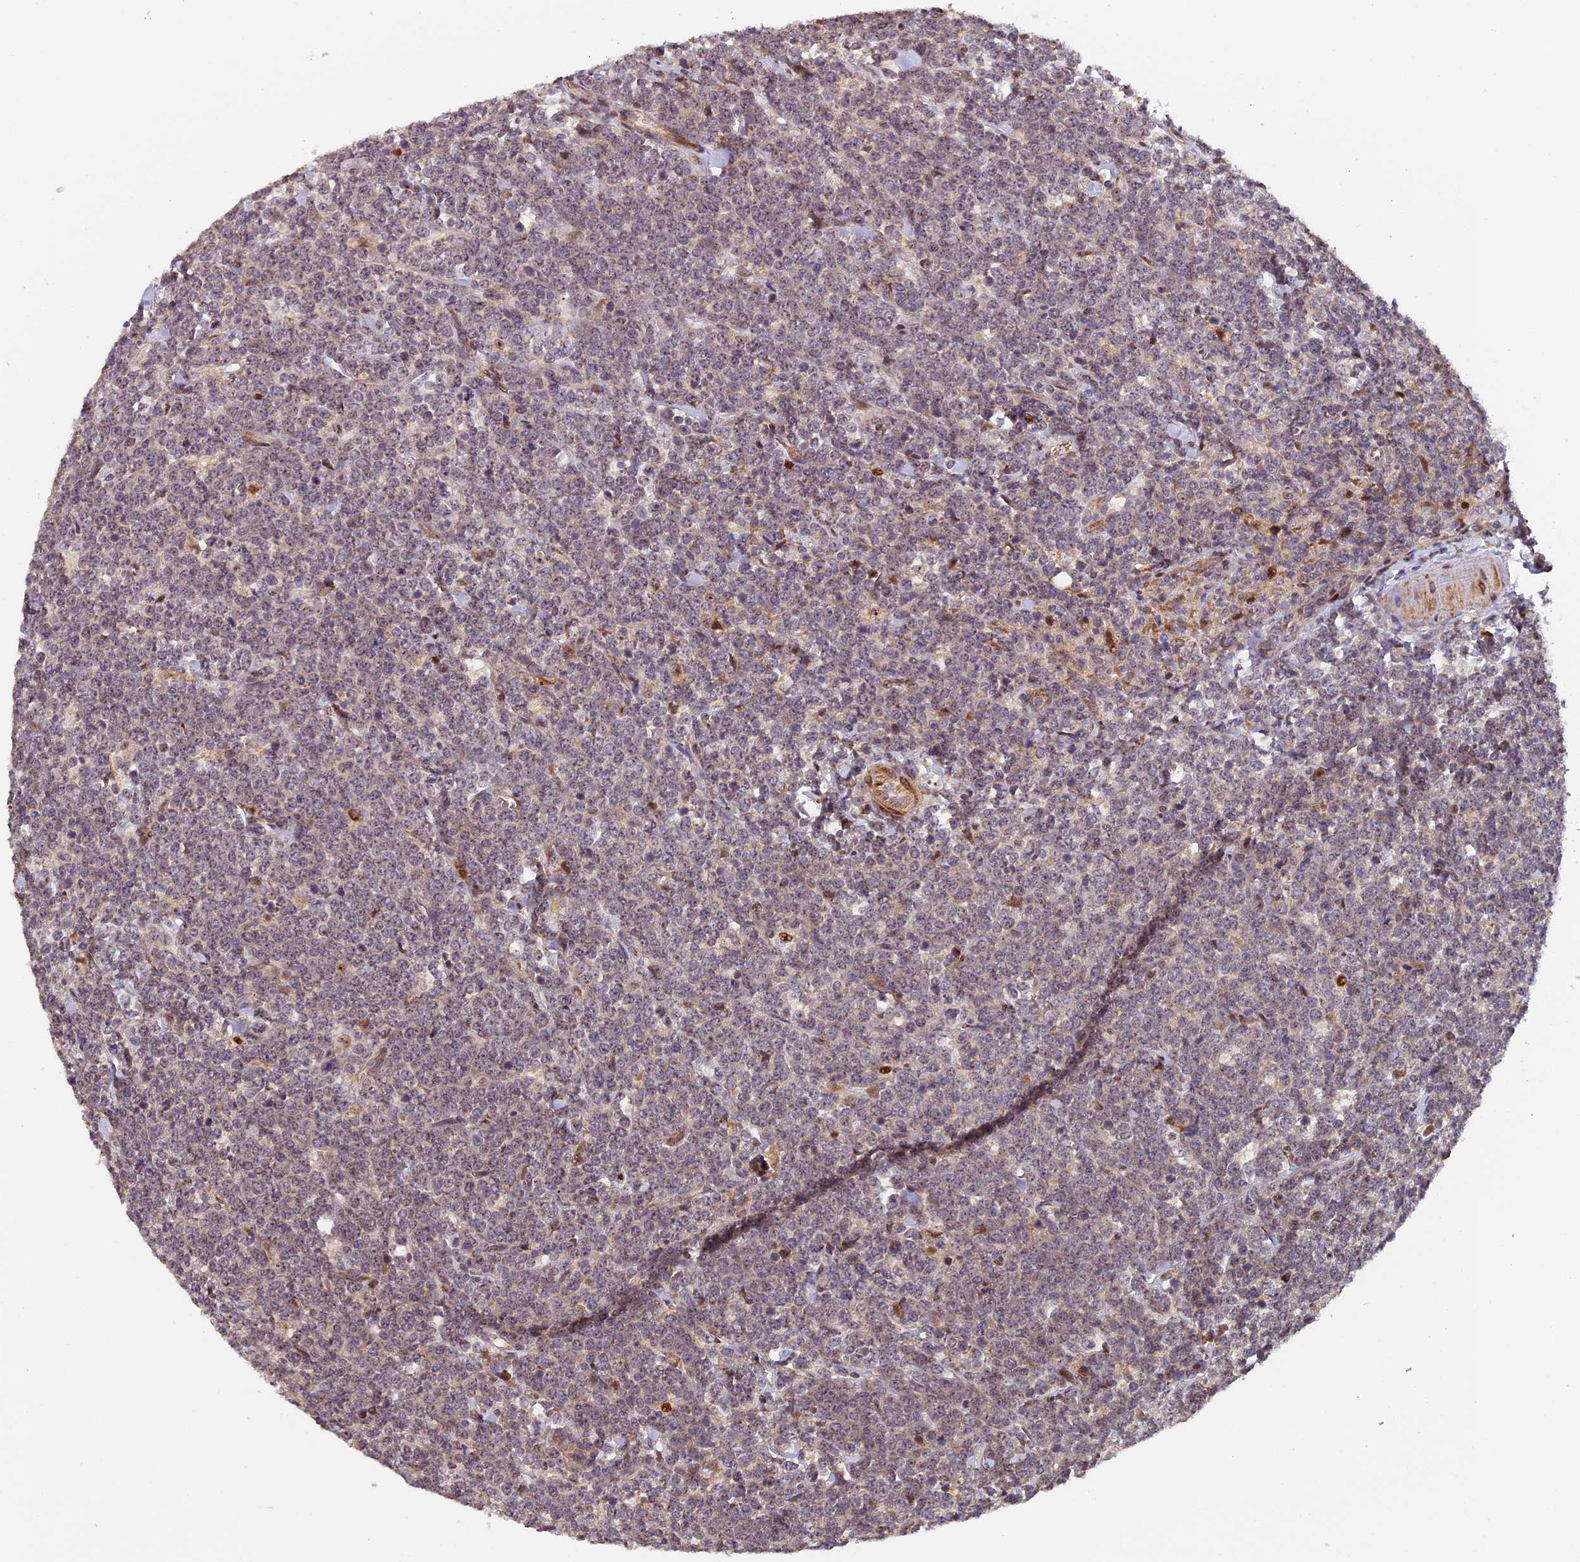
{"staining": {"intensity": "negative", "quantity": "none", "location": "none"}, "tissue": "lymphoma", "cell_type": "Tumor cells", "image_type": "cancer", "snomed": [{"axis": "morphology", "description": "Malignant lymphoma, non-Hodgkin's type, High grade"}, {"axis": "topography", "description": "Small intestine"}], "caption": "Tumor cells show no significant expression in malignant lymphoma, non-Hodgkin's type (high-grade). (DAB (3,3'-diaminobenzidine) IHC with hematoxylin counter stain).", "gene": "RAB28", "patient": {"sex": "male", "age": 8}}